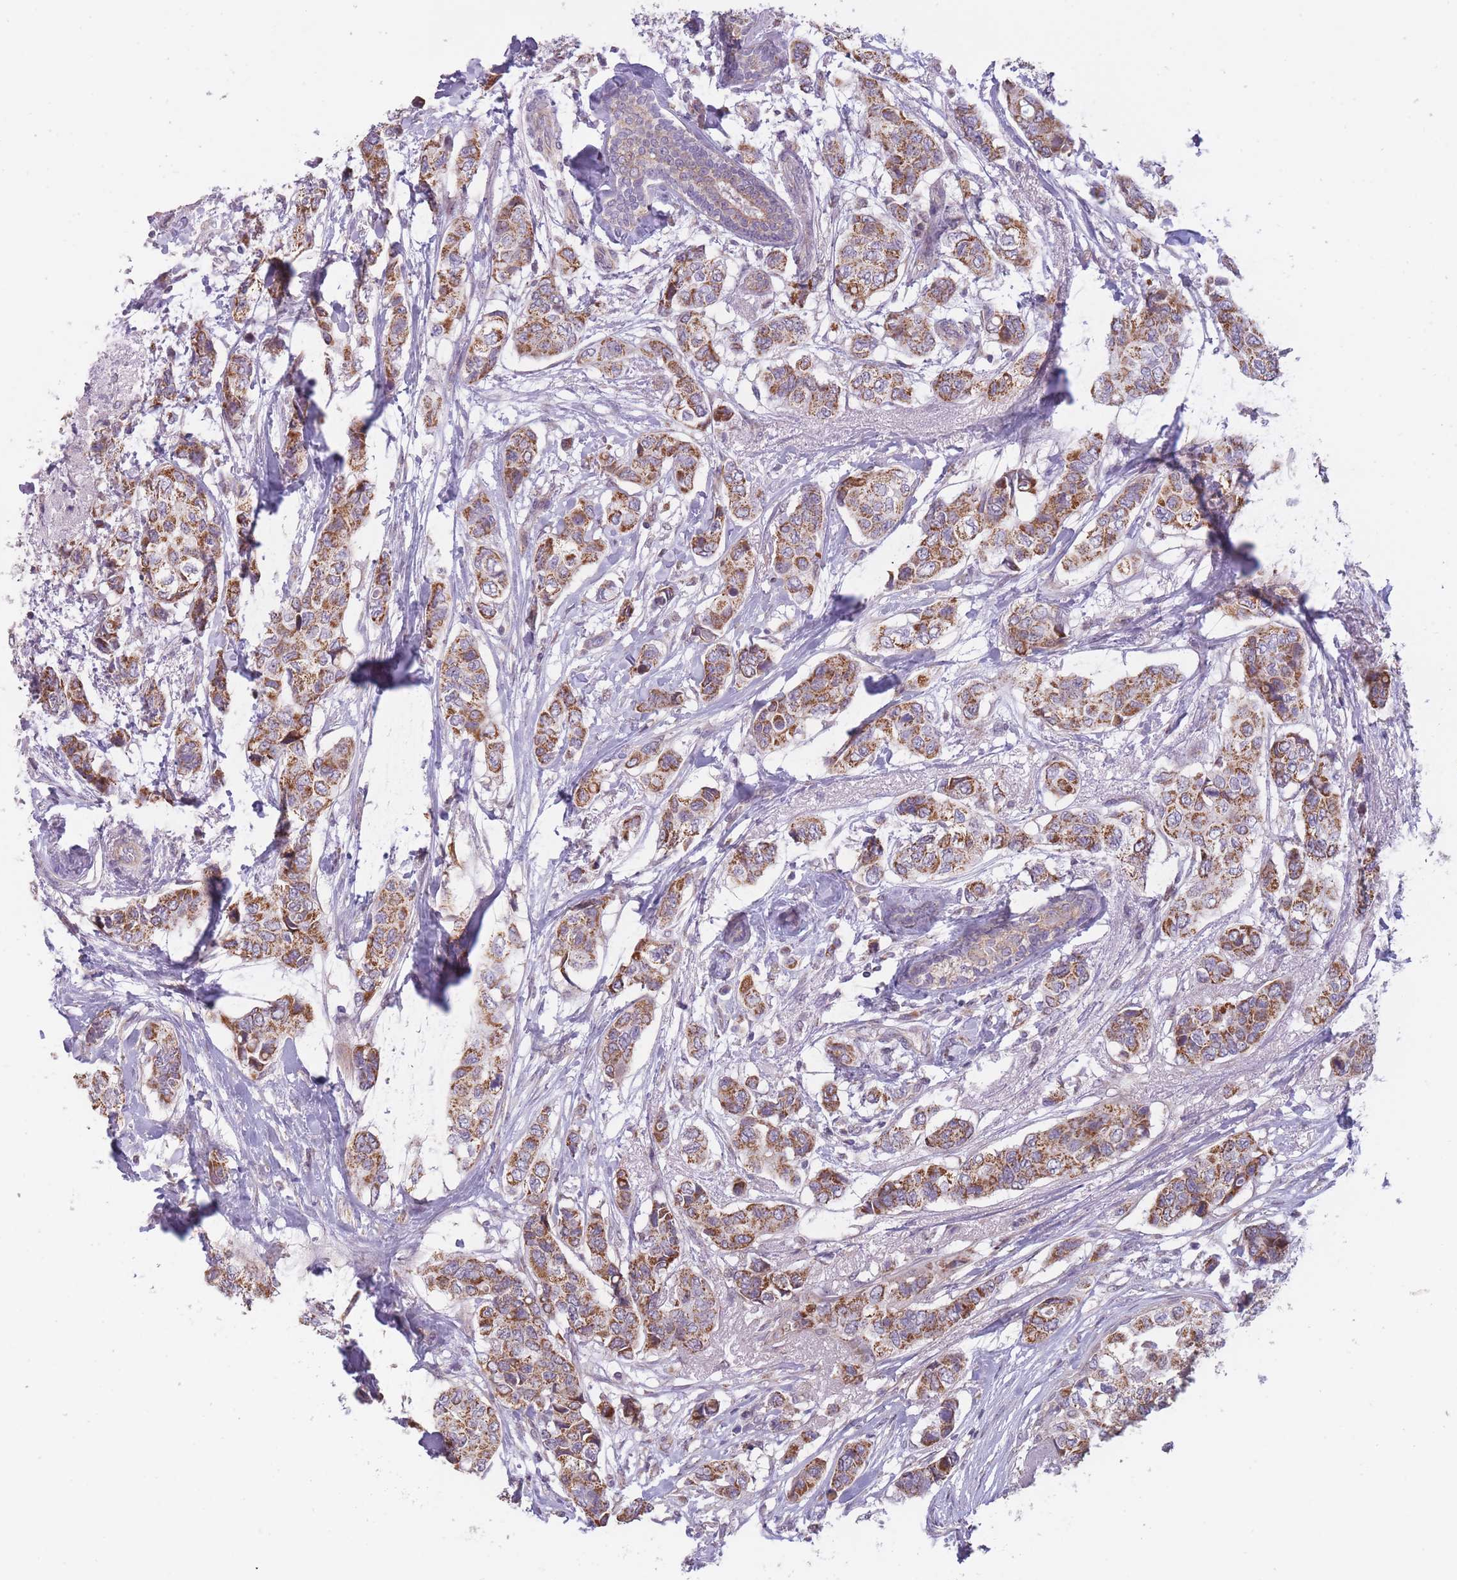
{"staining": {"intensity": "moderate", "quantity": ">75%", "location": "cytoplasmic/membranous"}, "tissue": "breast cancer", "cell_type": "Tumor cells", "image_type": "cancer", "snomed": [{"axis": "morphology", "description": "Lobular carcinoma"}, {"axis": "topography", "description": "Breast"}], "caption": "The photomicrograph displays staining of breast cancer (lobular carcinoma), revealing moderate cytoplasmic/membranous protein expression (brown color) within tumor cells.", "gene": "MRPS18C", "patient": {"sex": "female", "age": 51}}